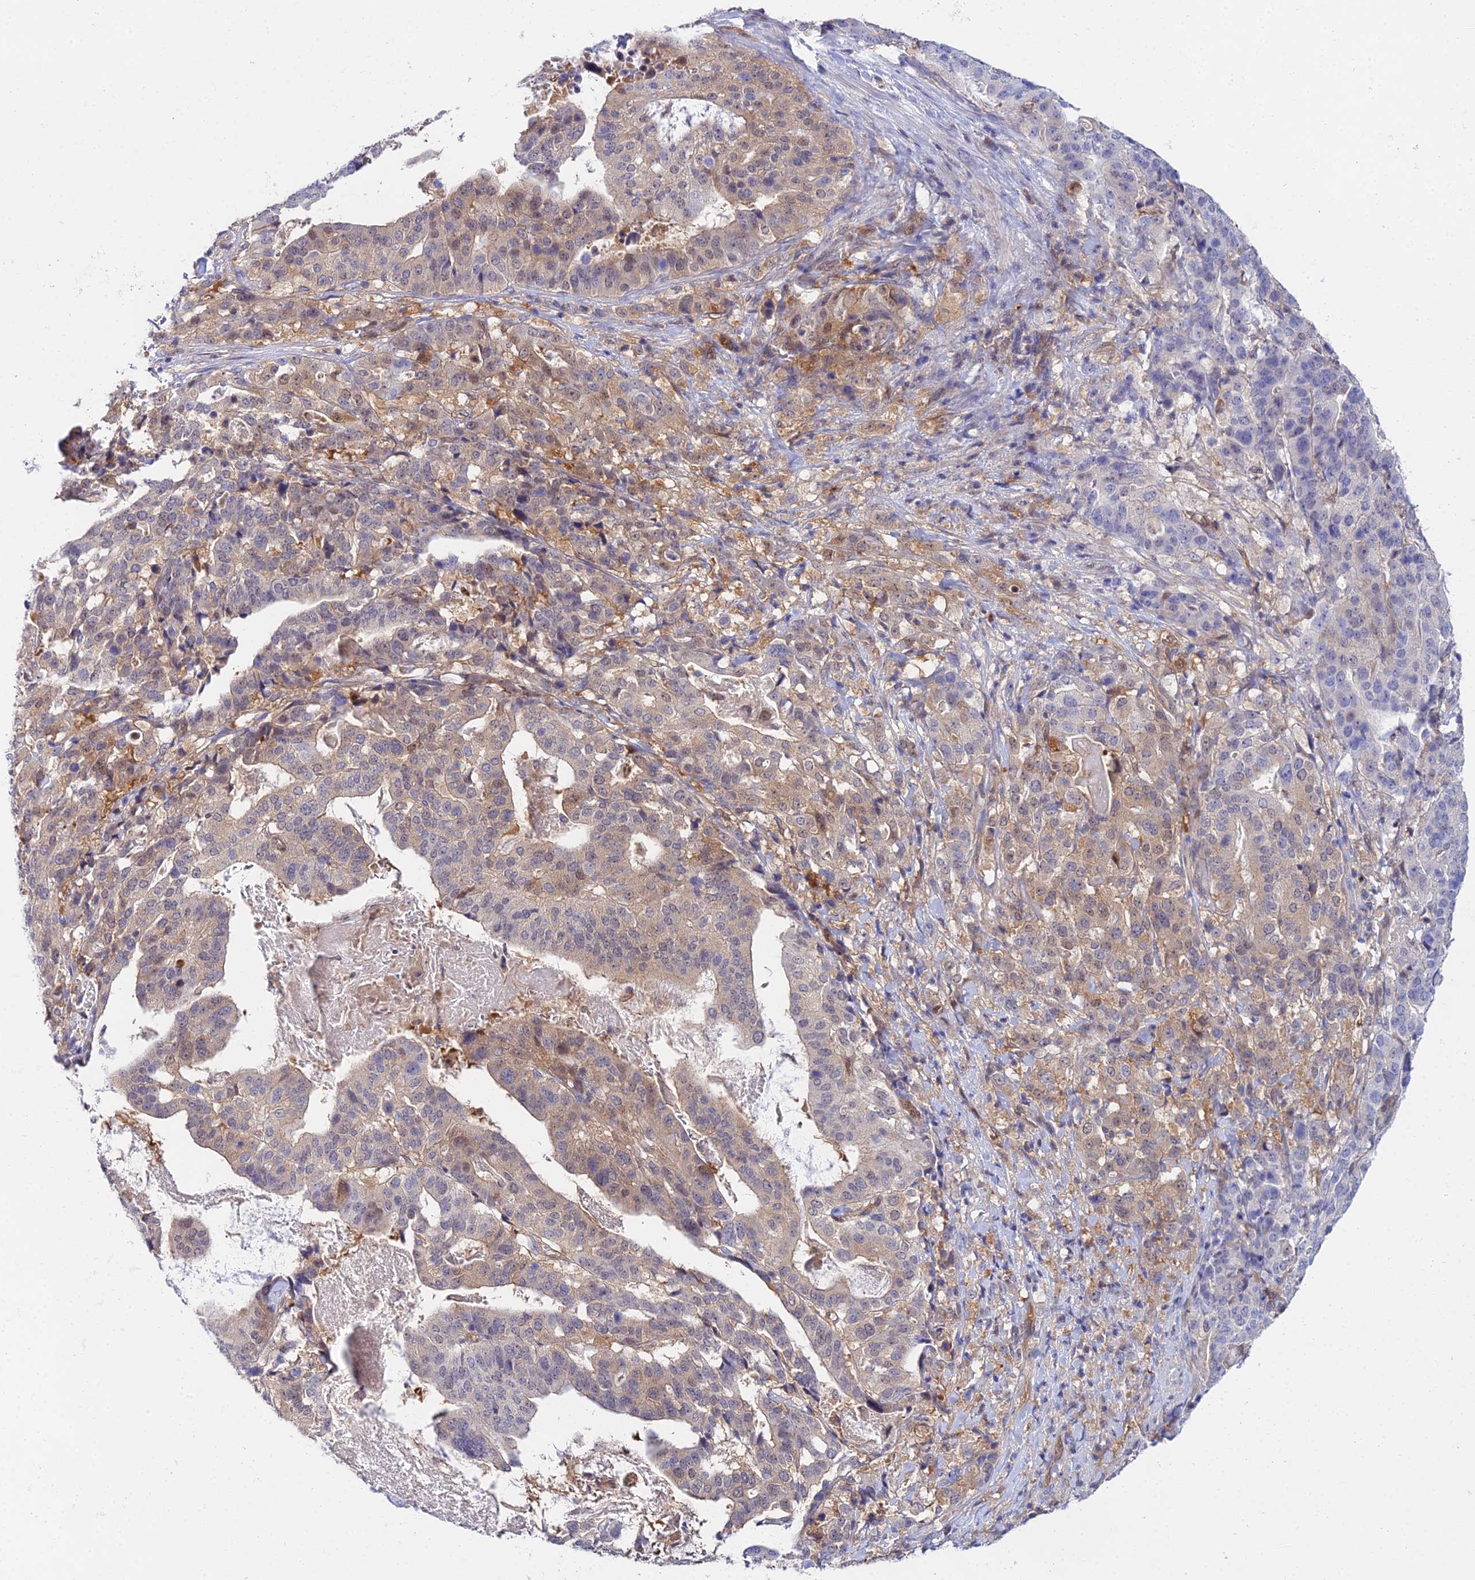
{"staining": {"intensity": "weak", "quantity": "25%-75%", "location": "cytoplasmic/membranous,nuclear"}, "tissue": "stomach cancer", "cell_type": "Tumor cells", "image_type": "cancer", "snomed": [{"axis": "morphology", "description": "Adenocarcinoma, NOS"}, {"axis": "topography", "description": "Stomach"}], "caption": "The histopathology image exhibits staining of stomach cancer (adenocarcinoma), revealing weak cytoplasmic/membranous and nuclear protein positivity (brown color) within tumor cells.", "gene": "PPP2R2C", "patient": {"sex": "male", "age": 48}}